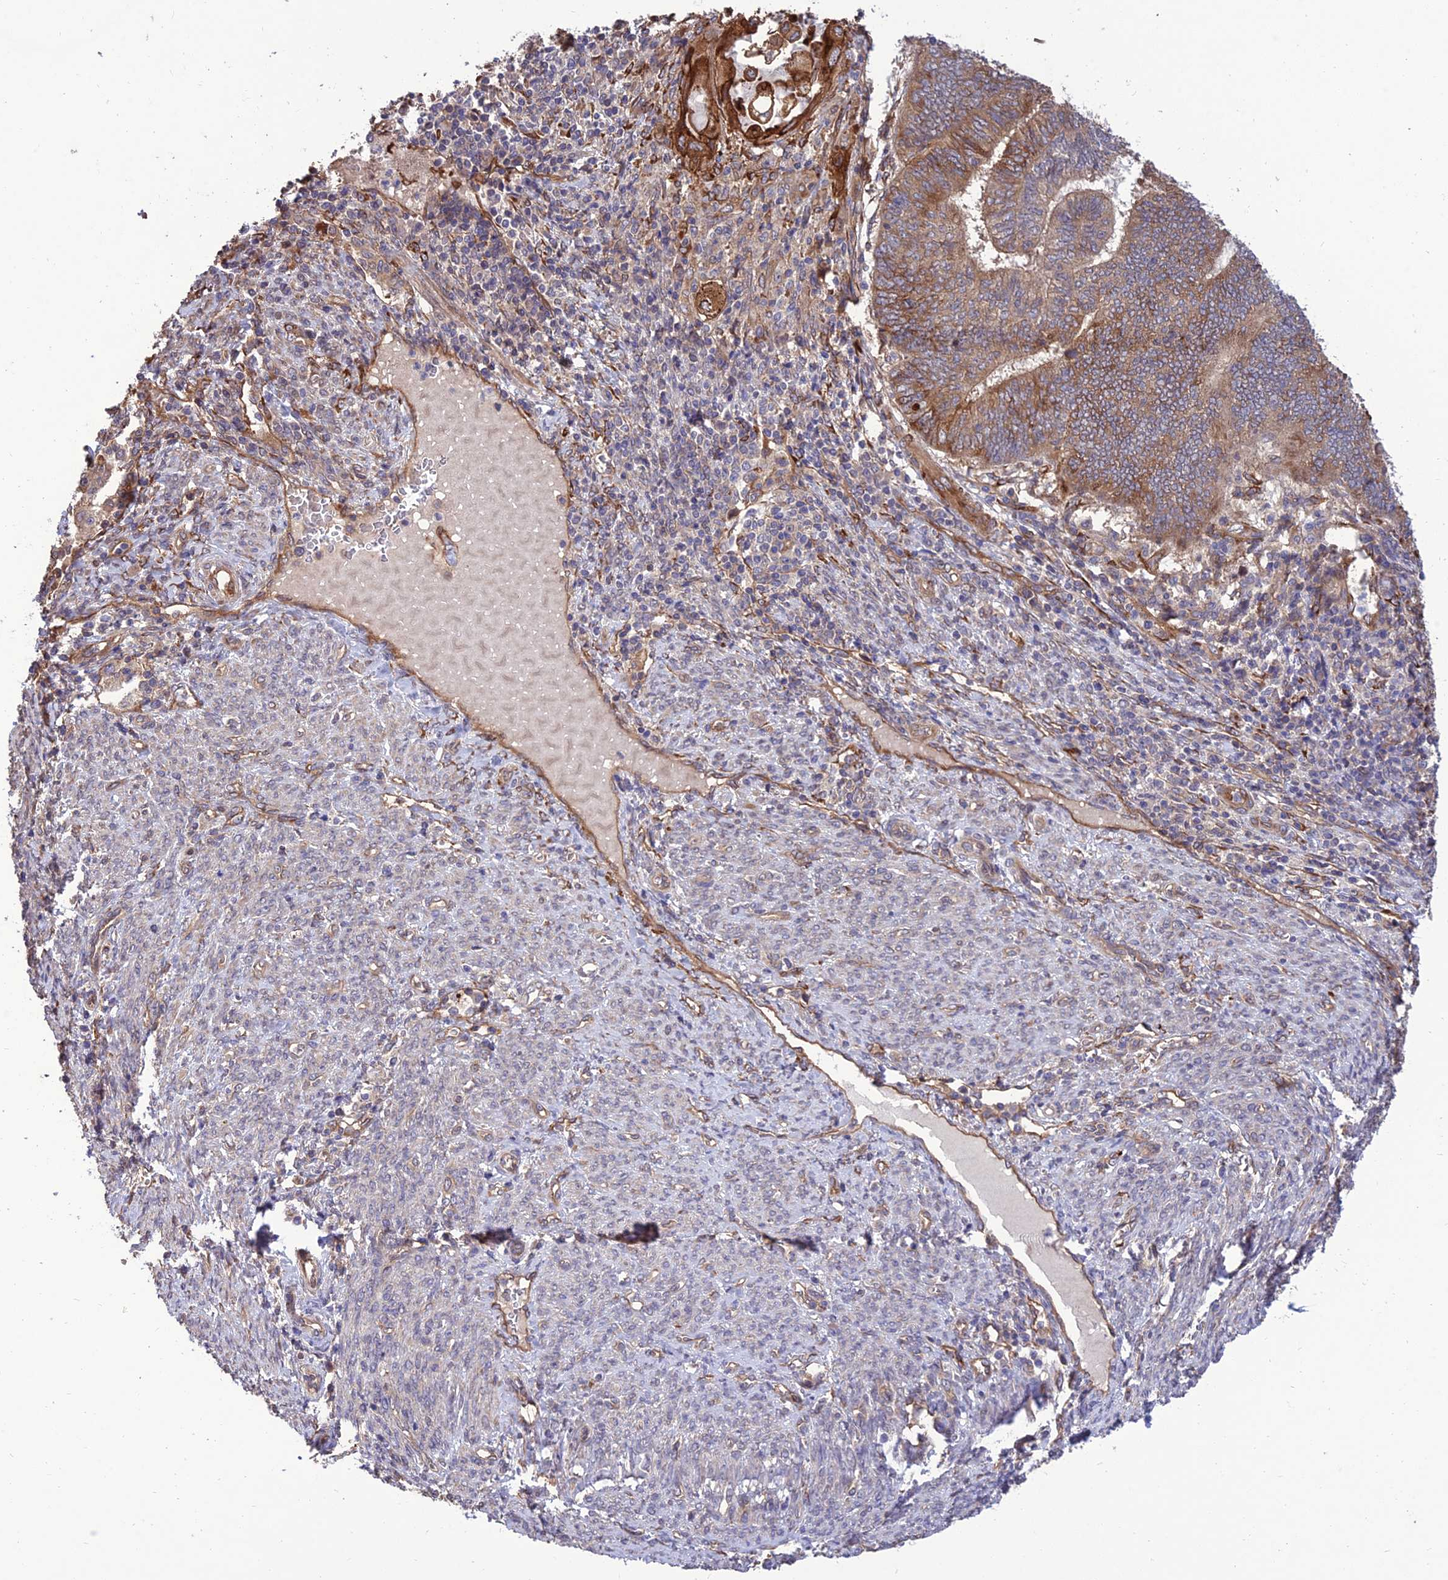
{"staining": {"intensity": "moderate", "quantity": ">75%", "location": "cytoplasmic/membranous"}, "tissue": "endometrial cancer", "cell_type": "Tumor cells", "image_type": "cancer", "snomed": [{"axis": "morphology", "description": "Adenocarcinoma, NOS"}, {"axis": "topography", "description": "Uterus"}, {"axis": "topography", "description": "Endometrium"}], "caption": "Adenocarcinoma (endometrial) stained with DAB (3,3'-diaminobenzidine) immunohistochemistry (IHC) reveals medium levels of moderate cytoplasmic/membranous staining in about >75% of tumor cells.", "gene": "CRTAP", "patient": {"sex": "female", "age": 70}}